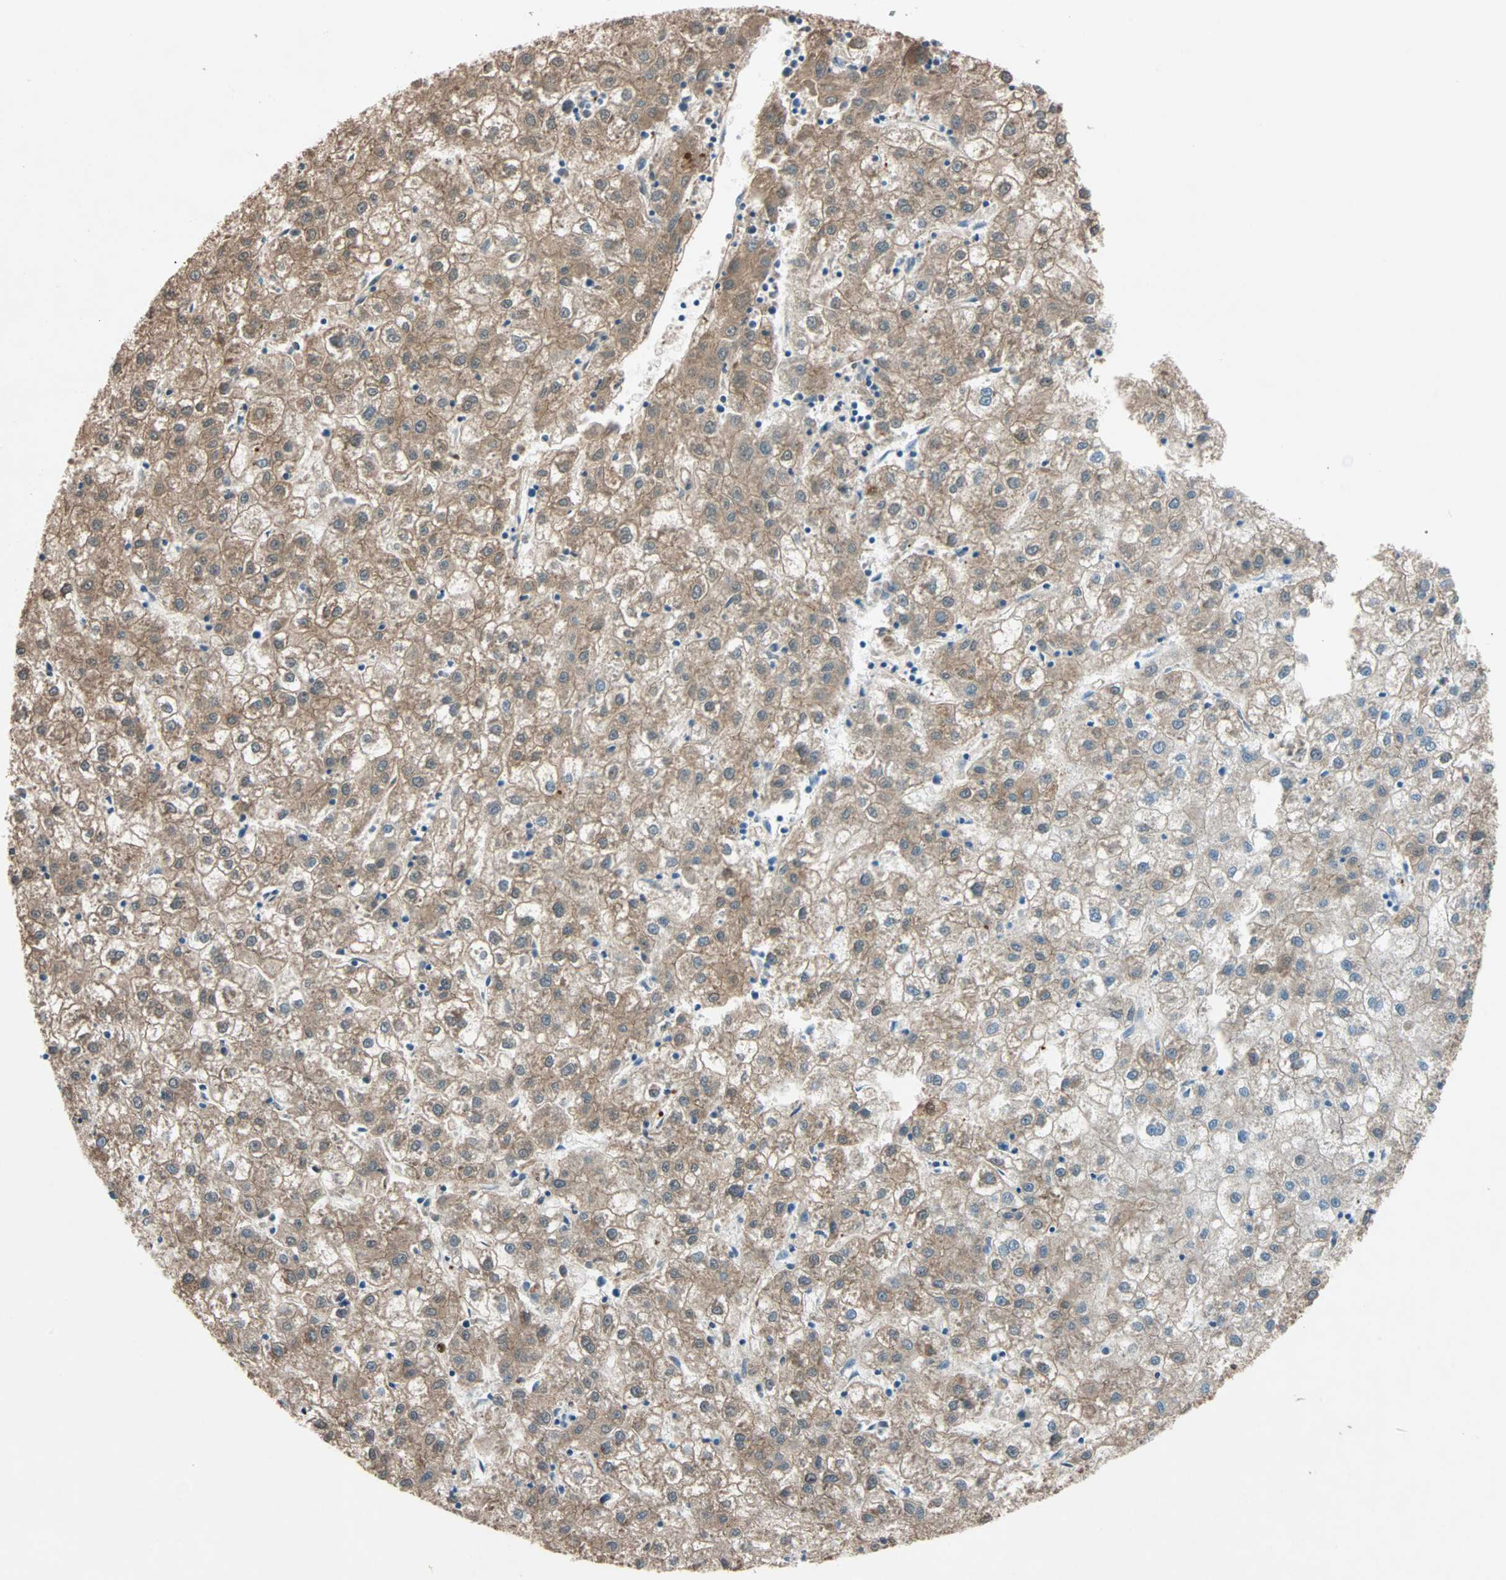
{"staining": {"intensity": "moderate", "quantity": ">75%", "location": "cytoplasmic/membranous"}, "tissue": "liver cancer", "cell_type": "Tumor cells", "image_type": "cancer", "snomed": [{"axis": "morphology", "description": "Carcinoma, Hepatocellular, NOS"}, {"axis": "topography", "description": "Liver"}], "caption": "This is a histology image of immunohistochemistry staining of liver cancer (hepatocellular carcinoma), which shows moderate positivity in the cytoplasmic/membranous of tumor cells.", "gene": "LY6G6F", "patient": {"sex": "male", "age": 72}}